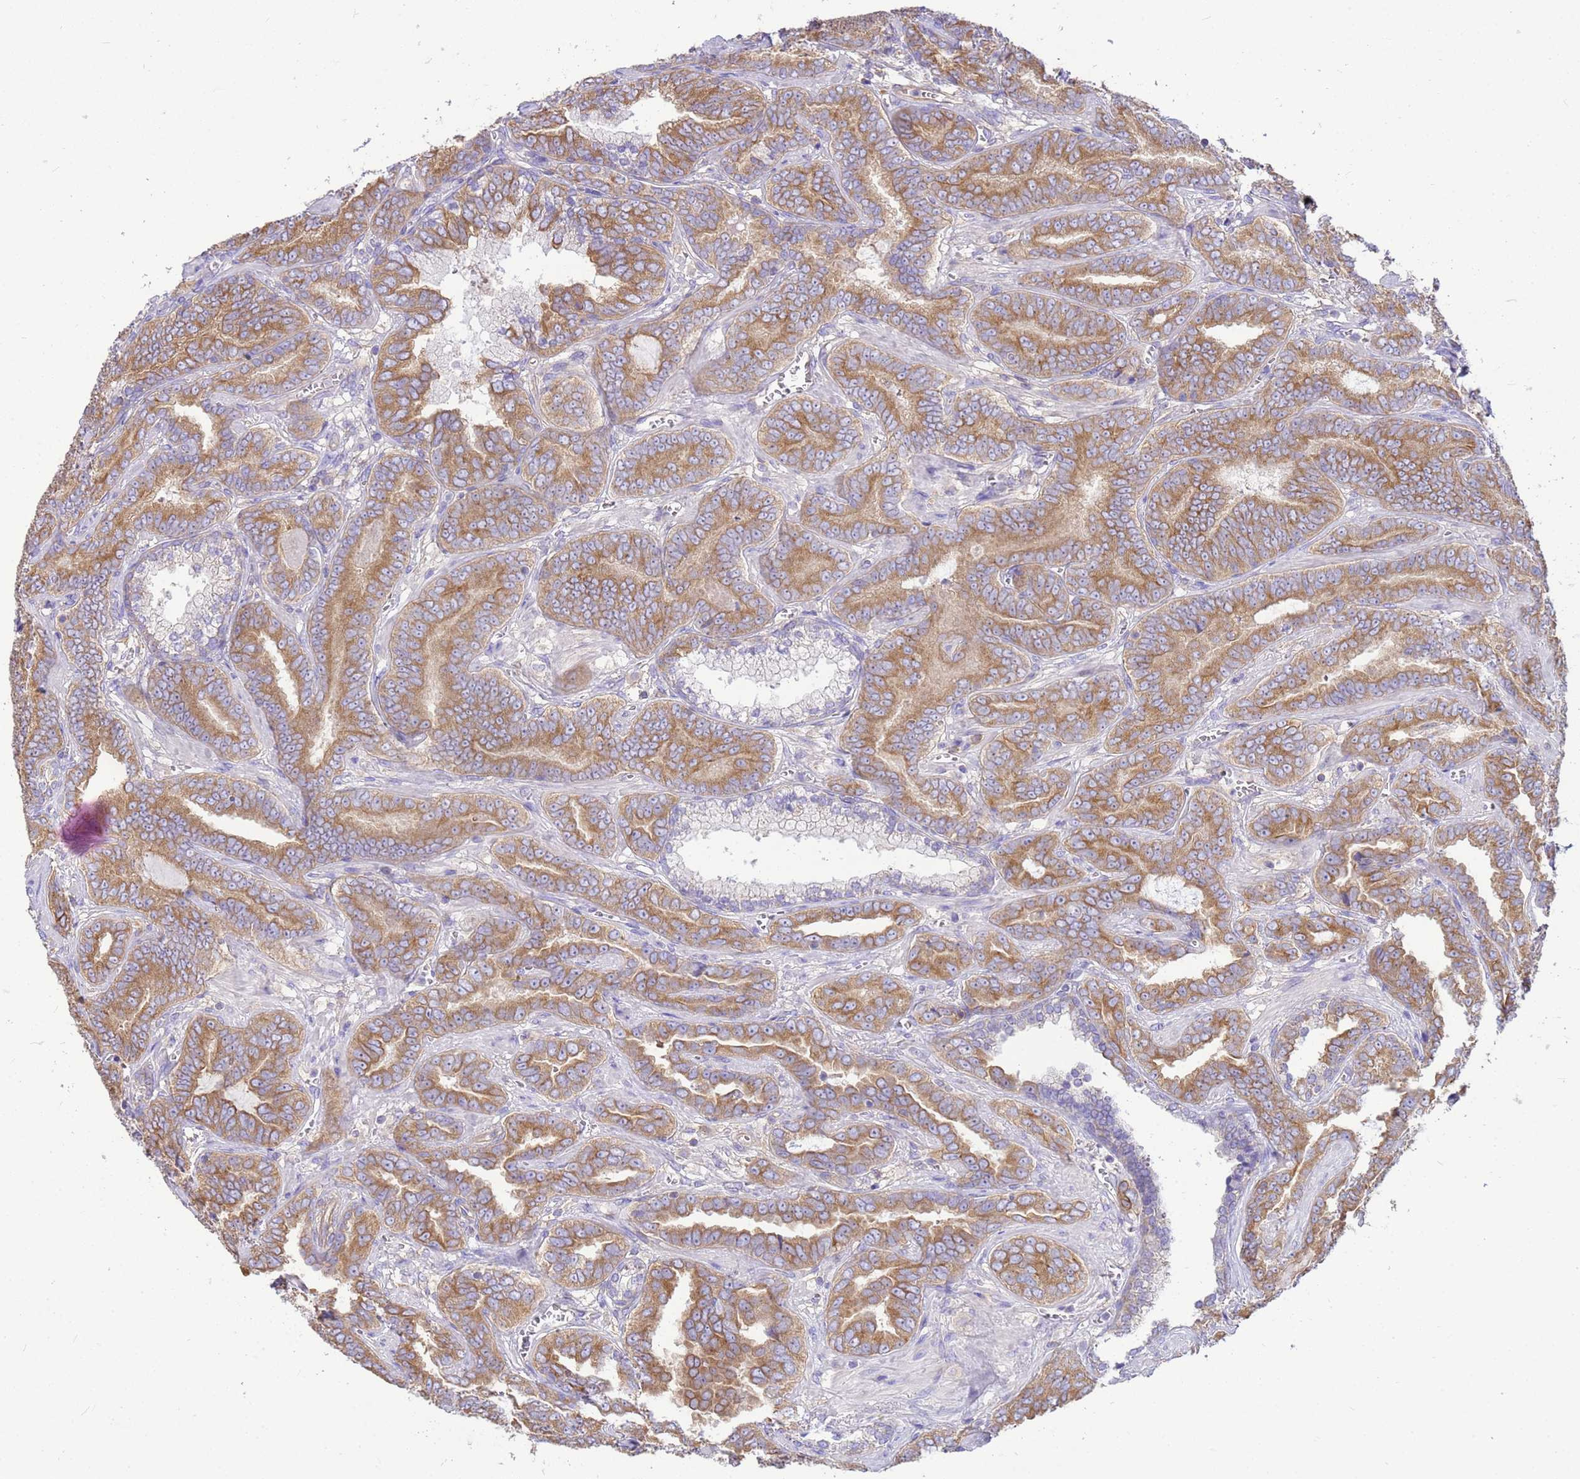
{"staining": {"intensity": "moderate", "quantity": ">75%", "location": "cytoplasmic/membranous"}, "tissue": "prostate cancer", "cell_type": "Tumor cells", "image_type": "cancer", "snomed": [{"axis": "morphology", "description": "Adenocarcinoma, High grade"}, {"axis": "topography", "description": "Prostate"}], "caption": "This image reveals immunohistochemistry staining of human prostate adenocarcinoma (high-grade), with medium moderate cytoplasmic/membranous expression in about >75% of tumor cells.", "gene": "TUBB1", "patient": {"sex": "male", "age": 67}}